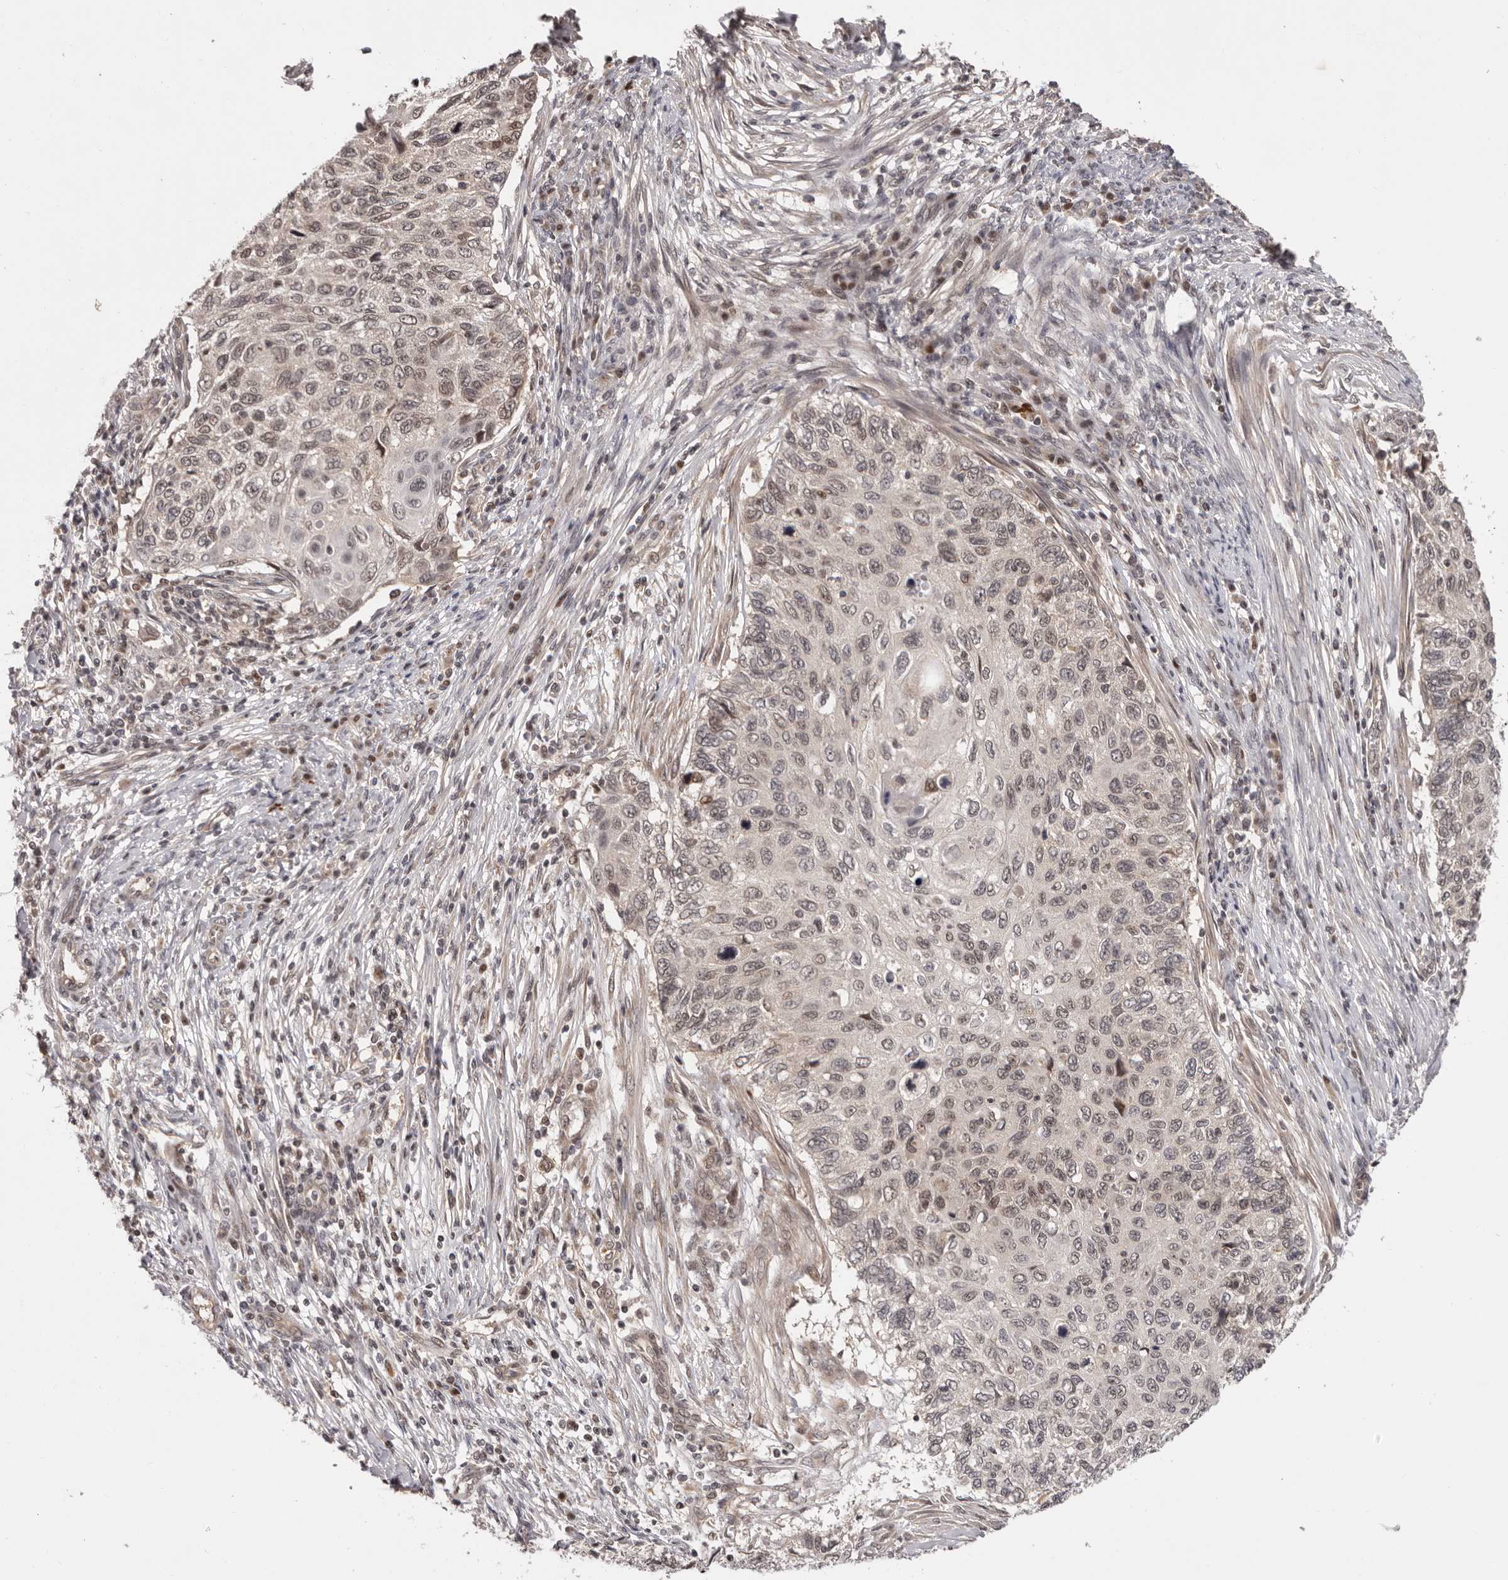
{"staining": {"intensity": "weak", "quantity": "25%-75%", "location": "nuclear"}, "tissue": "cervical cancer", "cell_type": "Tumor cells", "image_type": "cancer", "snomed": [{"axis": "morphology", "description": "Squamous cell carcinoma, NOS"}, {"axis": "topography", "description": "Cervix"}], "caption": "Immunohistochemical staining of squamous cell carcinoma (cervical) displays low levels of weak nuclear positivity in approximately 25%-75% of tumor cells.", "gene": "TBX5", "patient": {"sex": "female", "age": 70}}